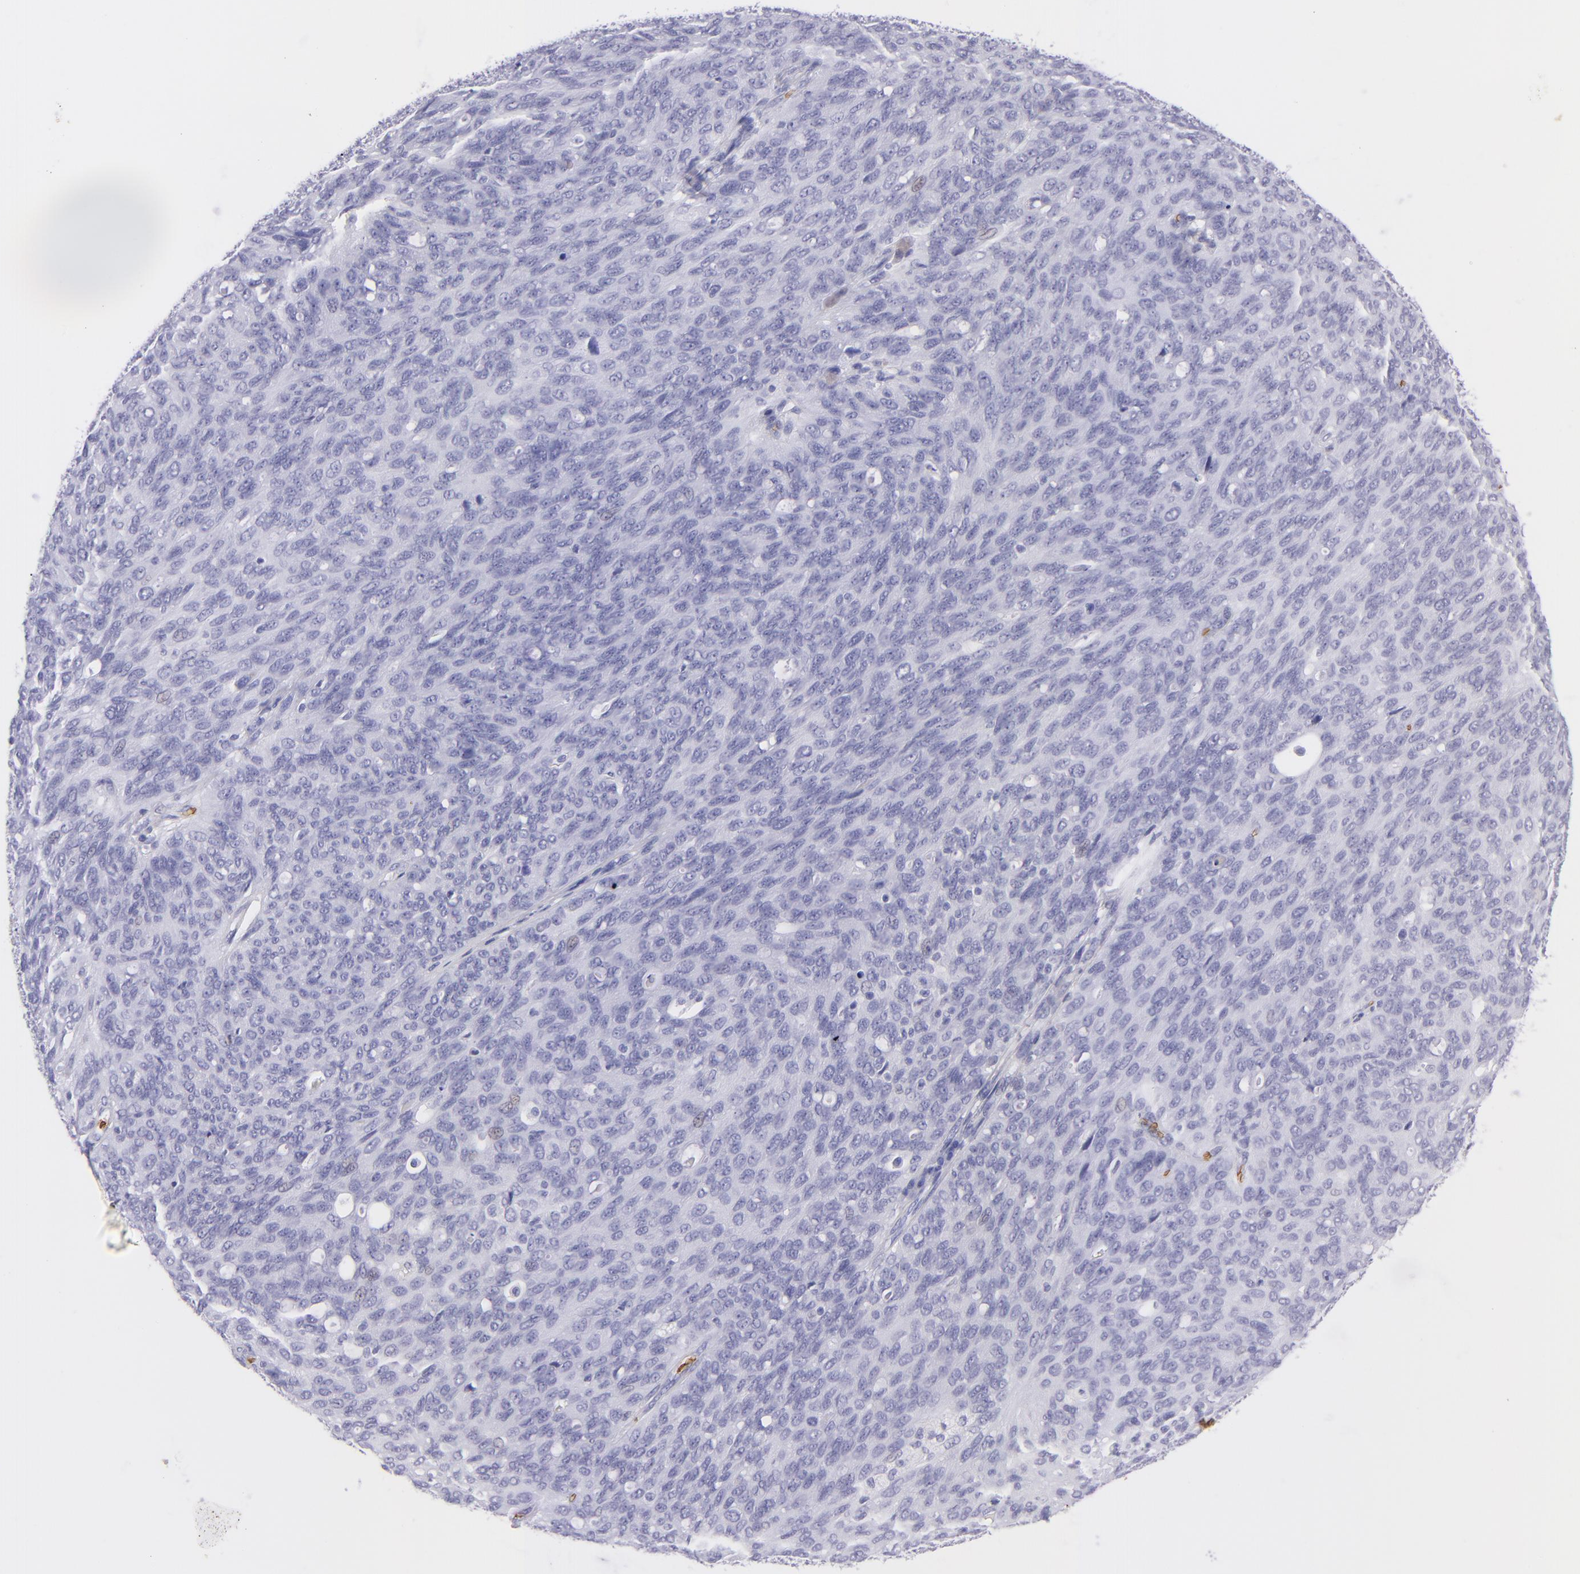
{"staining": {"intensity": "negative", "quantity": "none", "location": "none"}, "tissue": "ovarian cancer", "cell_type": "Tumor cells", "image_type": "cancer", "snomed": [{"axis": "morphology", "description": "Carcinoma, endometroid"}, {"axis": "topography", "description": "Ovary"}], "caption": "A high-resolution micrograph shows IHC staining of ovarian cancer (endometroid carcinoma), which reveals no significant positivity in tumor cells. (DAB (3,3'-diaminobenzidine) IHC, high magnification).", "gene": "GYPA", "patient": {"sex": "female", "age": 60}}